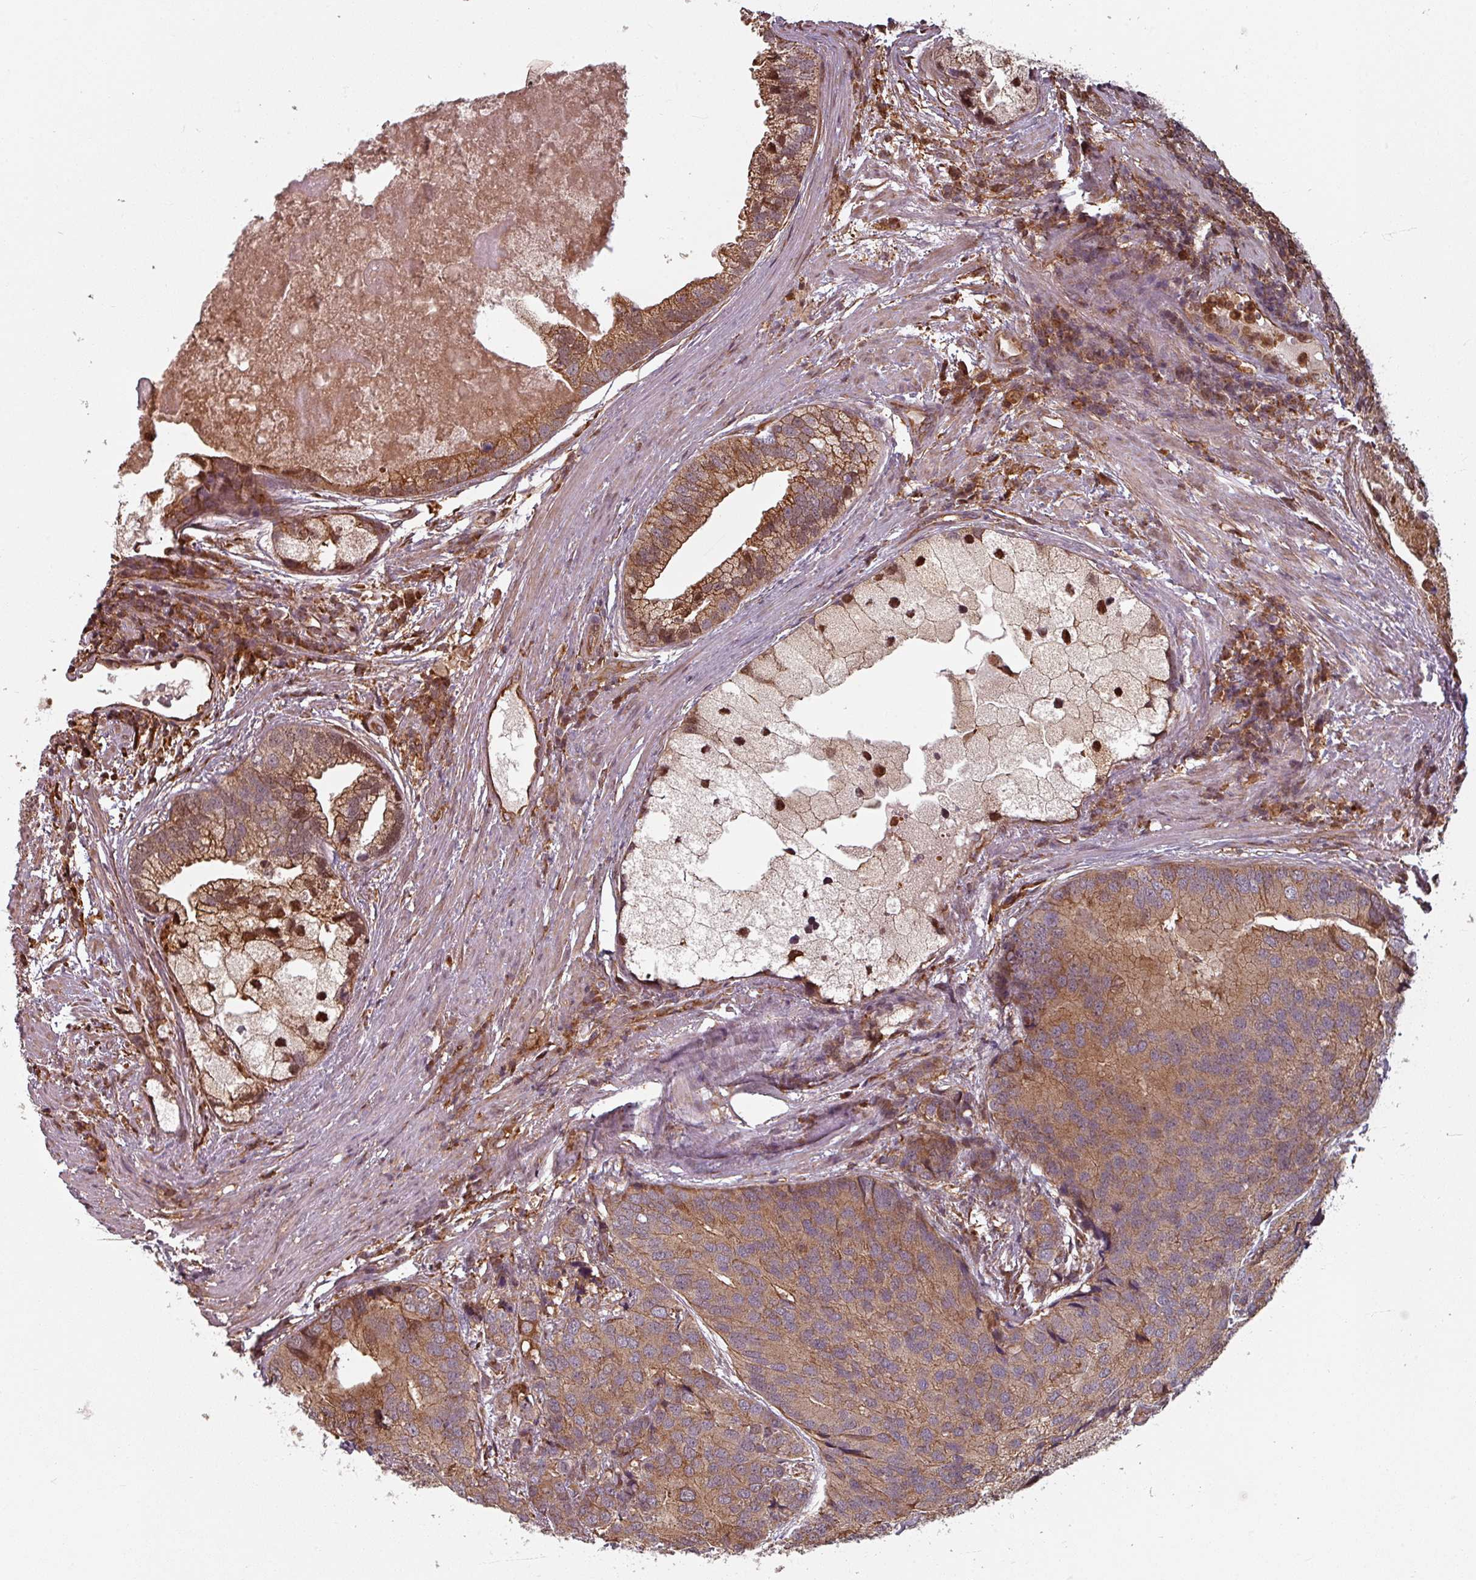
{"staining": {"intensity": "moderate", "quantity": "25%-75%", "location": "cytoplasmic/membranous"}, "tissue": "prostate cancer", "cell_type": "Tumor cells", "image_type": "cancer", "snomed": [{"axis": "morphology", "description": "Adenocarcinoma, High grade"}, {"axis": "topography", "description": "Prostate"}], "caption": "Prostate high-grade adenocarcinoma stained with a protein marker exhibits moderate staining in tumor cells.", "gene": "EID1", "patient": {"sex": "male", "age": 62}}